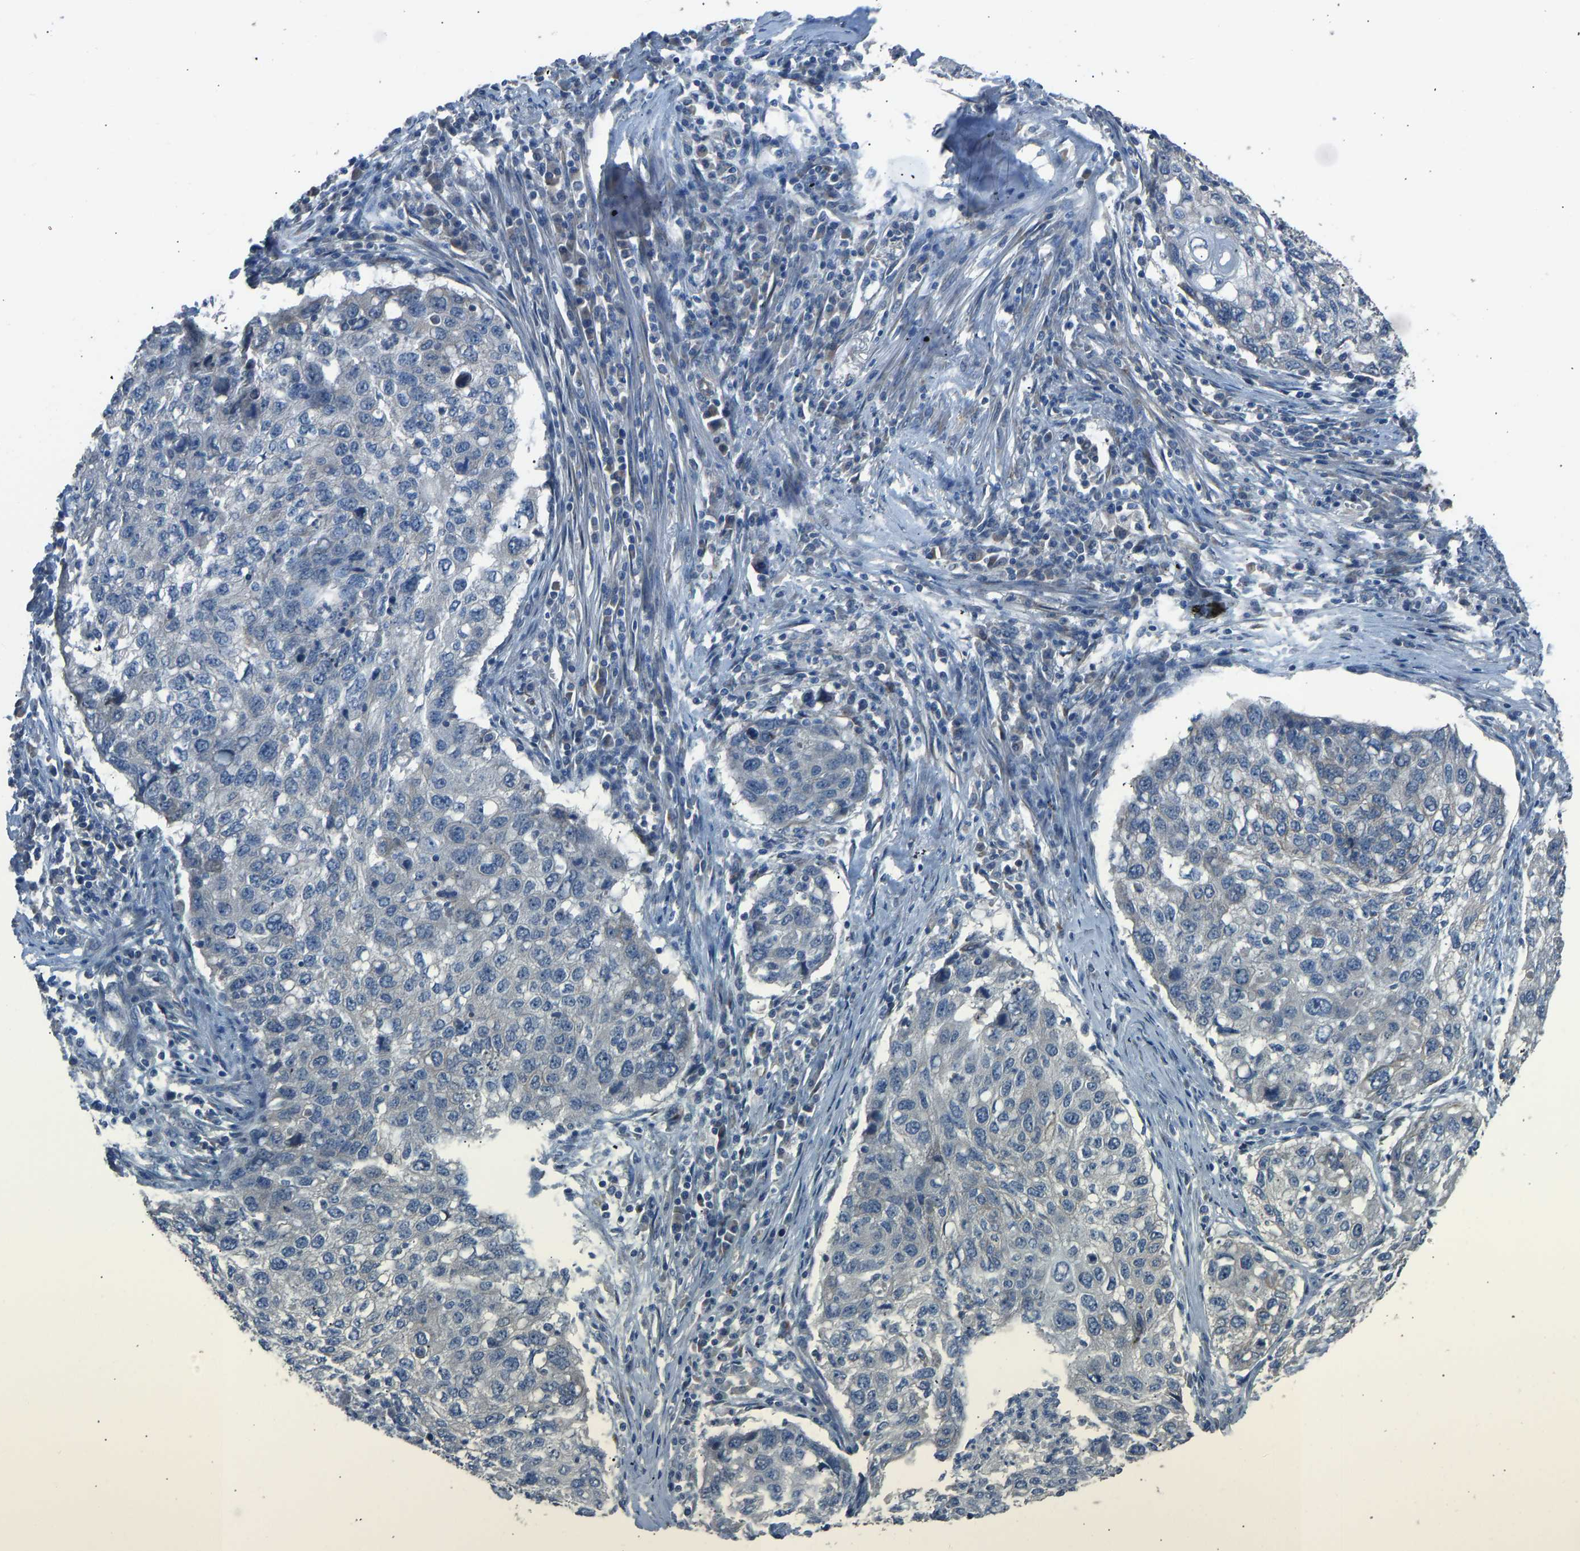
{"staining": {"intensity": "negative", "quantity": "none", "location": "none"}, "tissue": "lung cancer", "cell_type": "Tumor cells", "image_type": "cancer", "snomed": [{"axis": "morphology", "description": "Squamous cell carcinoma, NOS"}, {"axis": "topography", "description": "Lung"}], "caption": "The photomicrograph demonstrates no staining of tumor cells in lung squamous cell carcinoma.", "gene": "SLC43A1", "patient": {"sex": "female", "age": 63}}